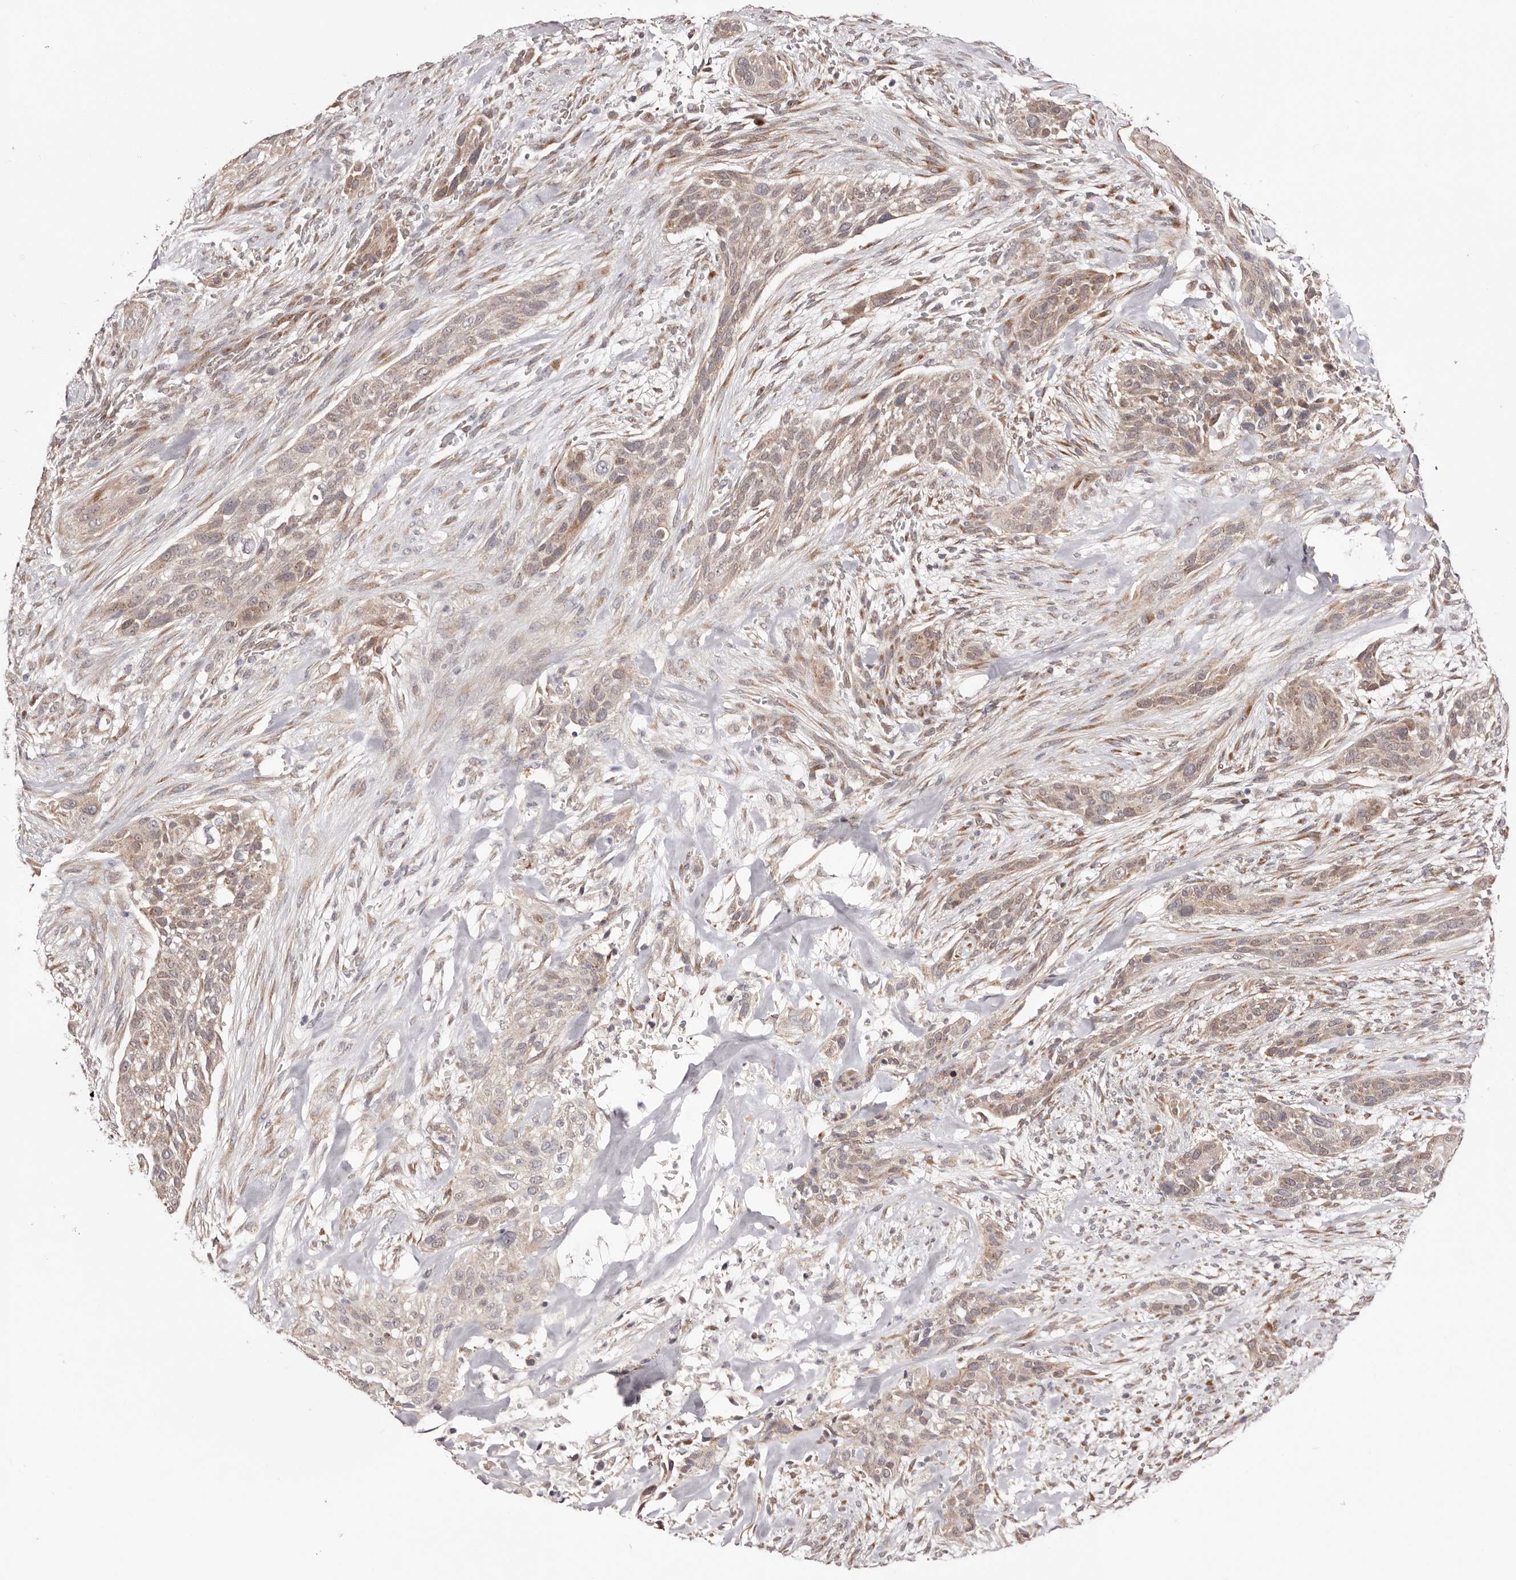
{"staining": {"intensity": "weak", "quantity": "25%-75%", "location": "cytoplasmic/membranous"}, "tissue": "urothelial cancer", "cell_type": "Tumor cells", "image_type": "cancer", "snomed": [{"axis": "morphology", "description": "Urothelial carcinoma, High grade"}, {"axis": "topography", "description": "Urinary bladder"}], "caption": "Protein staining by IHC displays weak cytoplasmic/membranous expression in approximately 25%-75% of tumor cells in urothelial cancer.", "gene": "EGR3", "patient": {"sex": "male", "age": 35}}